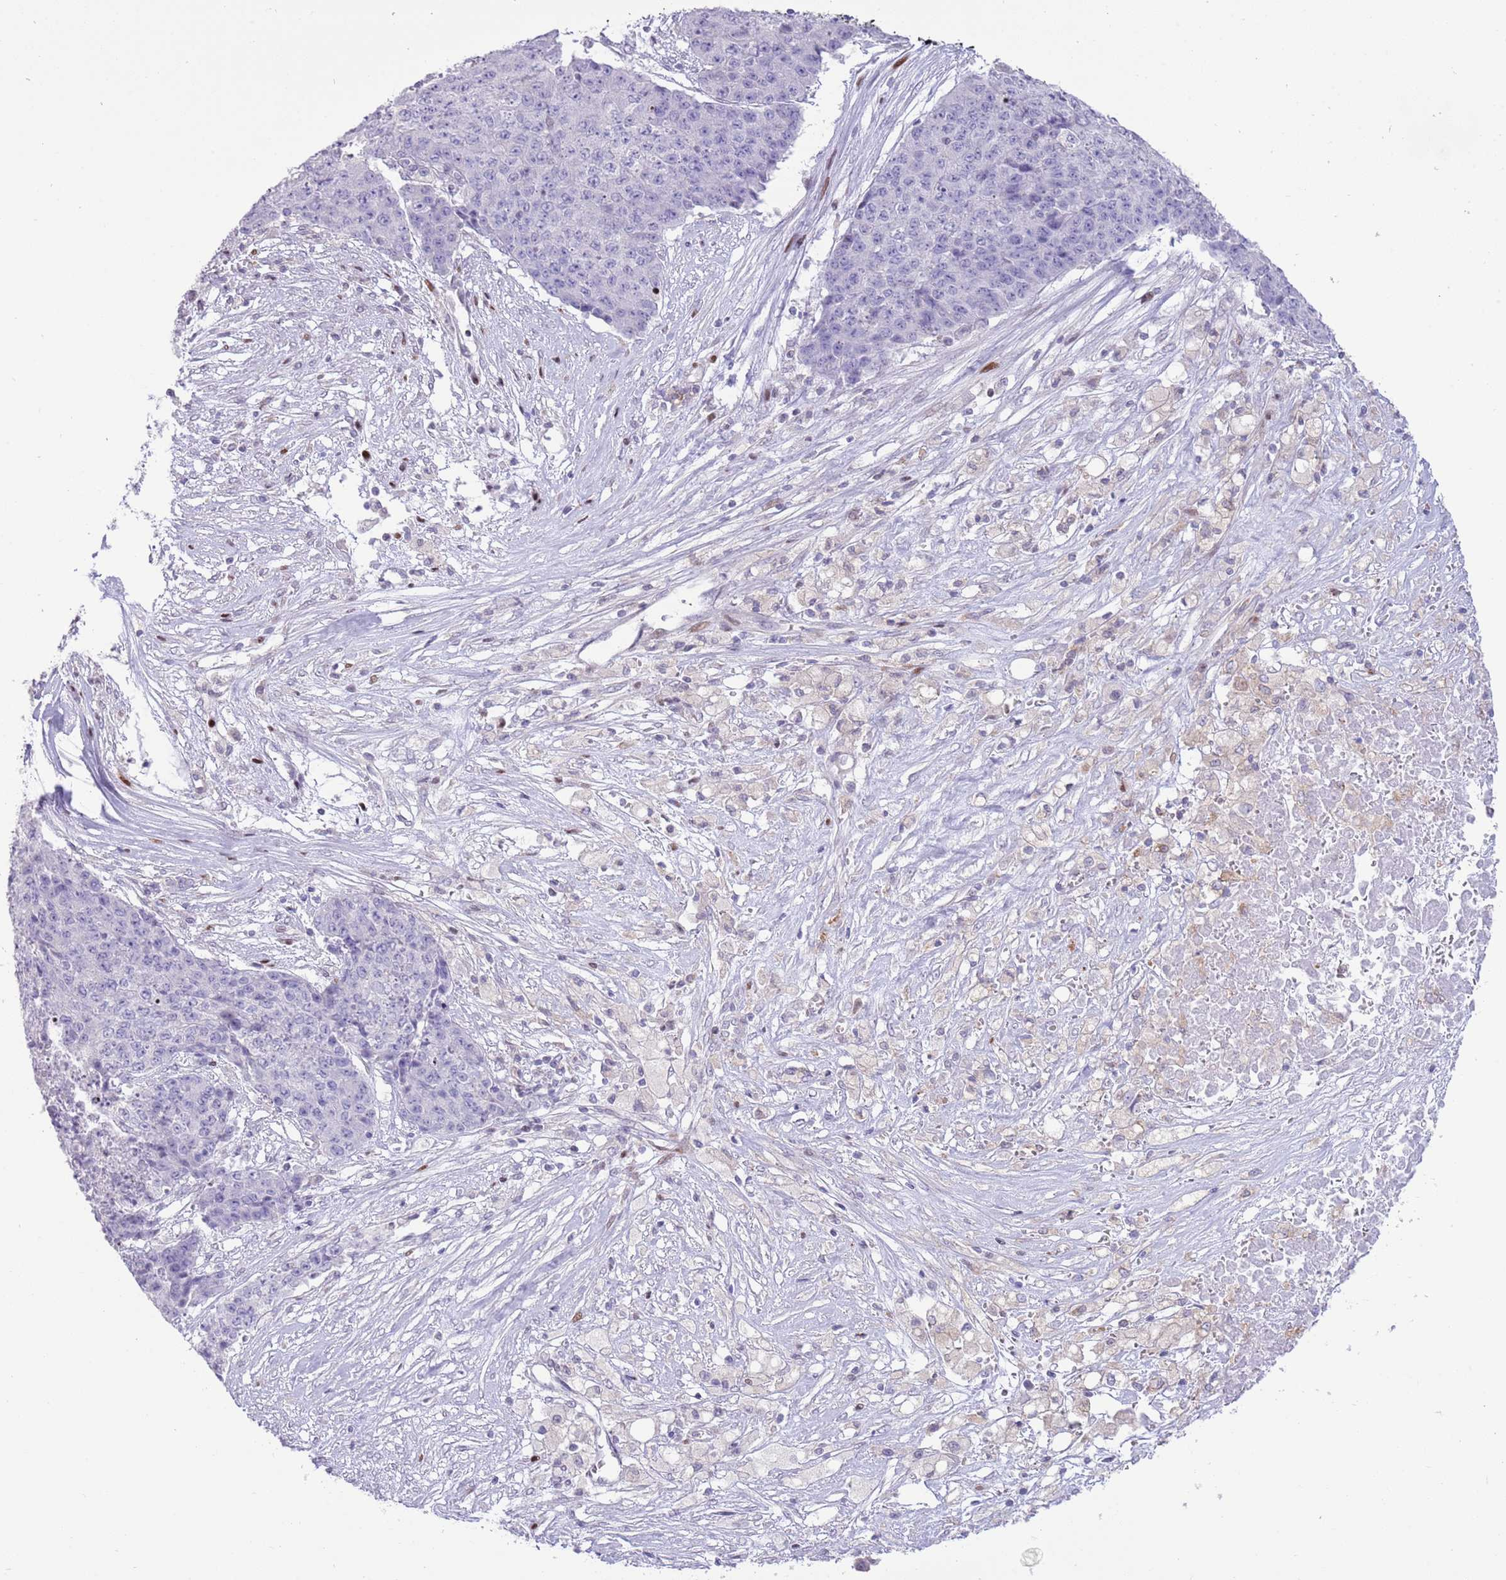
{"staining": {"intensity": "negative", "quantity": "none", "location": "none"}, "tissue": "ovarian cancer", "cell_type": "Tumor cells", "image_type": "cancer", "snomed": [{"axis": "morphology", "description": "Carcinoma, endometroid"}, {"axis": "topography", "description": "Ovary"}], "caption": "Ovarian cancer (endometroid carcinoma) was stained to show a protein in brown. There is no significant positivity in tumor cells.", "gene": "ANO8", "patient": {"sex": "female", "age": 42}}